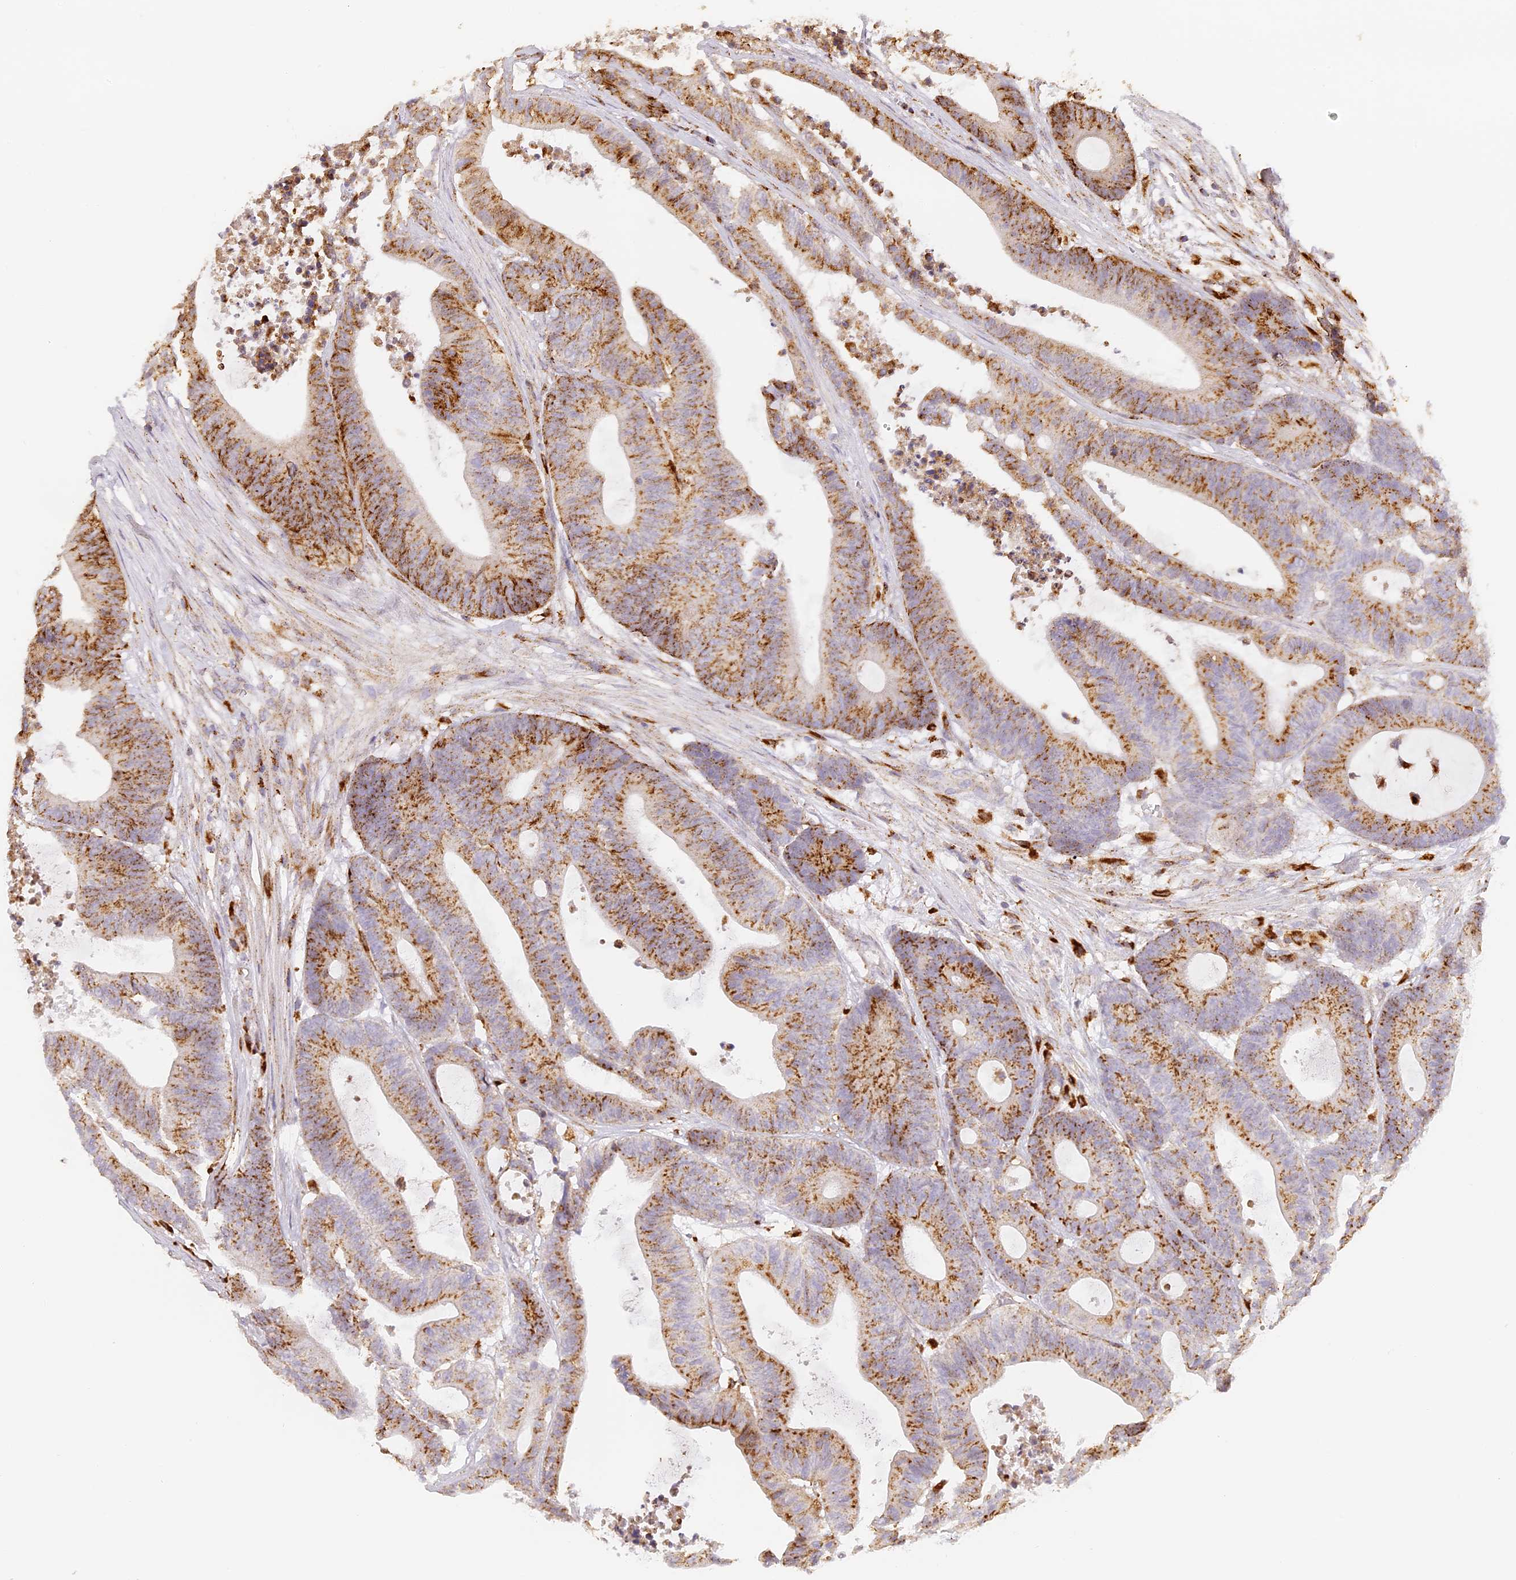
{"staining": {"intensity": "moderate", "quantity": ">75%", "location": "cytoplasmic/membranous"}, "tissue": "colorectal cancer", "cell_type": "Tumor cells", "image_type": "cancer", "snomed": [{"axis": "morphology", "description": "Adenocarcinoma, NOS"}, {"axis": "topography", "description": "Colon"}], "caption": "A brown stain shows moderate cytoplasmic/membranous staining of a protein in colorectal adenocarcinoma tumor cells.", "gene": "LAMP2", "patient": {"sex": "female", "age": 84}}